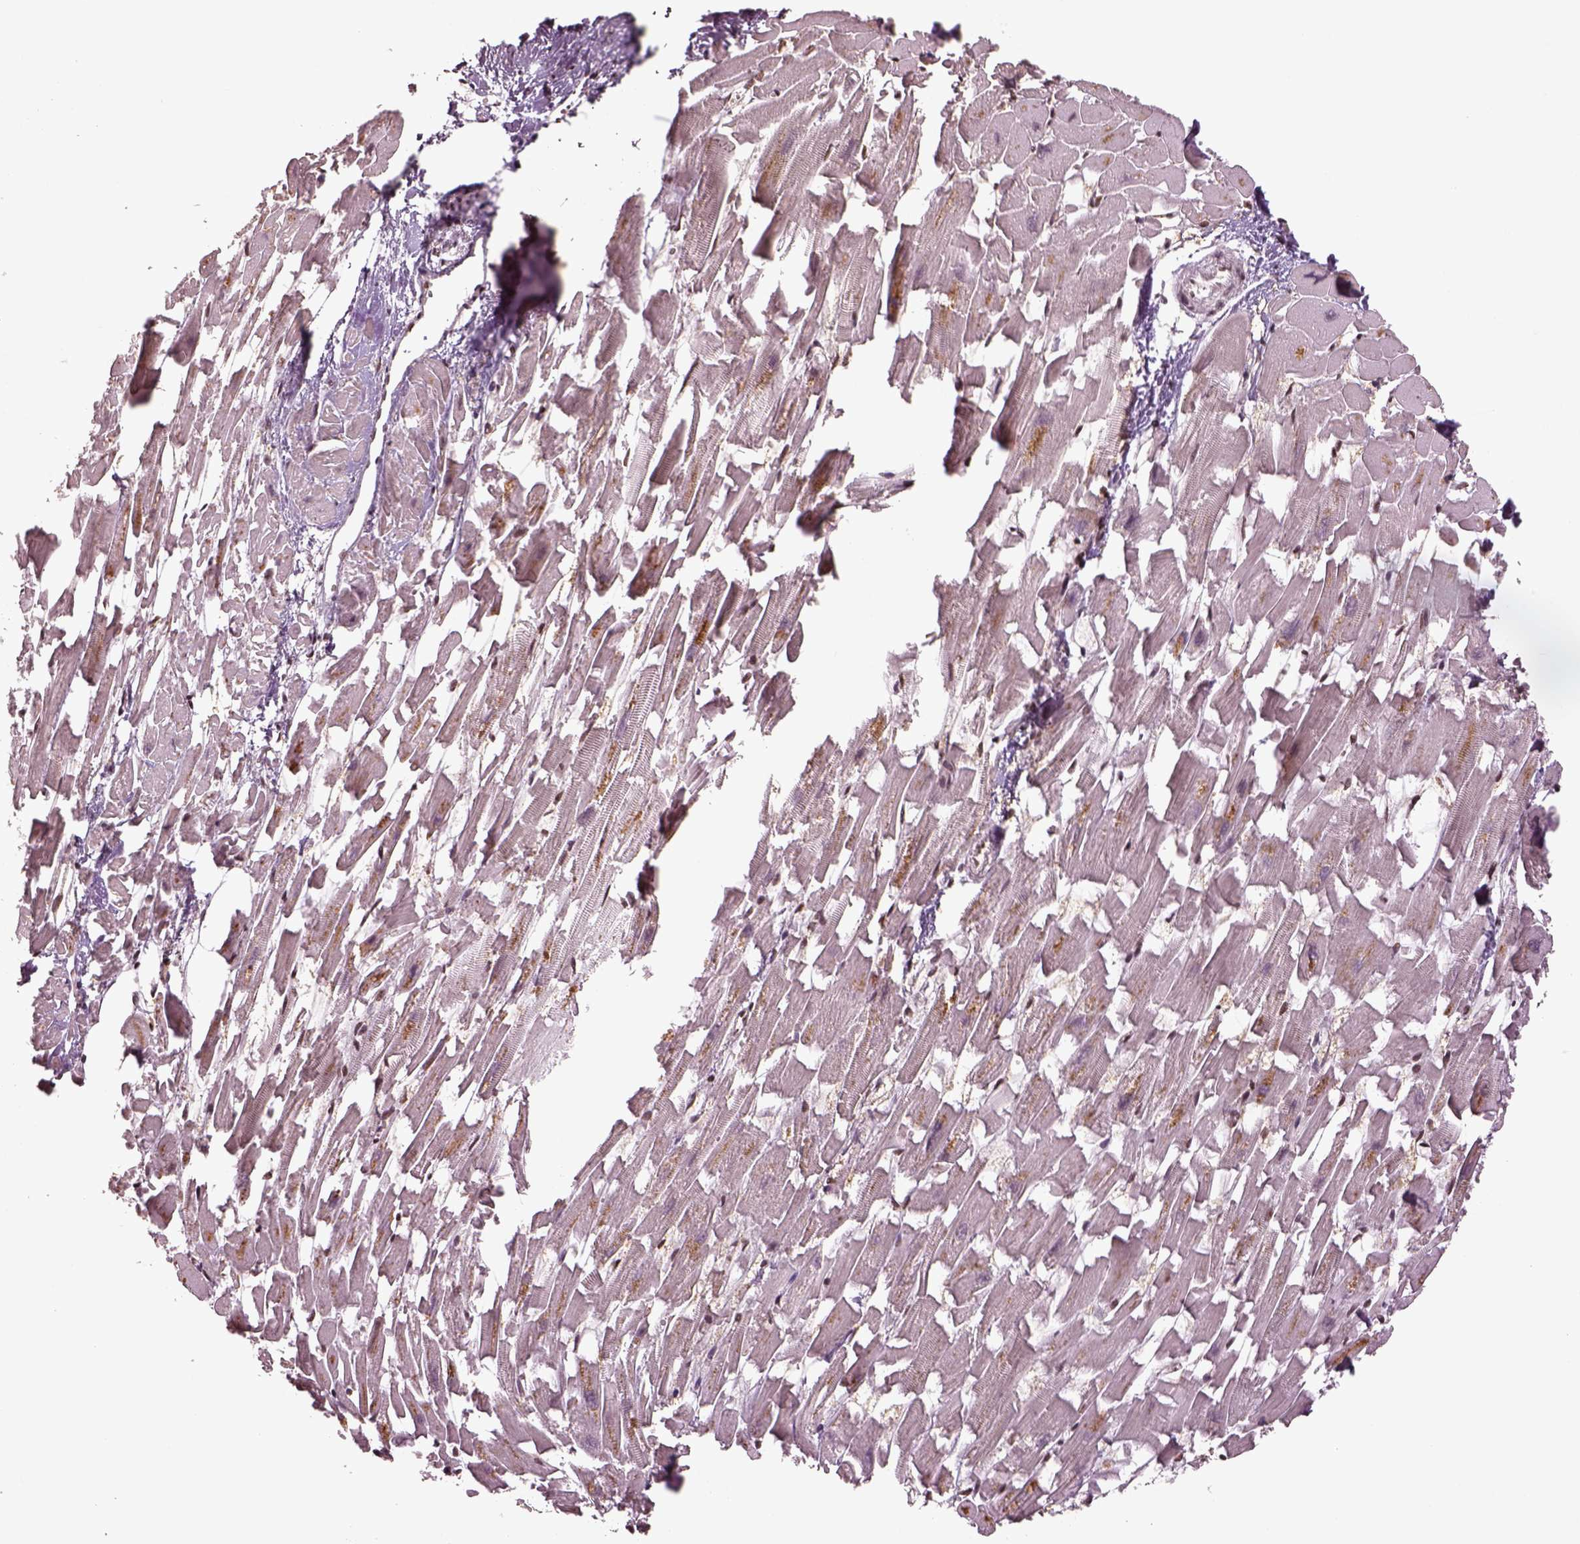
{"staining": {"intensity": "negative", "quantity": "none", "location": "none"}, "tissue": "heart muscle", "cell_type": "Cardiomyocytes", "image_type": "normal", "snomed": [{"axis": "morphology", "description": "Normal tissue, NOS"}, {"axis": "topography", "description": "Heart"}], "caption": "A high-resolution photomicrograph shows immunohistochemistry (IHC) staining of benign heart muscle, which shows no significant expression in cardiomyocytes.", "gene": "GRM4", "patient": {"sex": "female", "age": 64}}